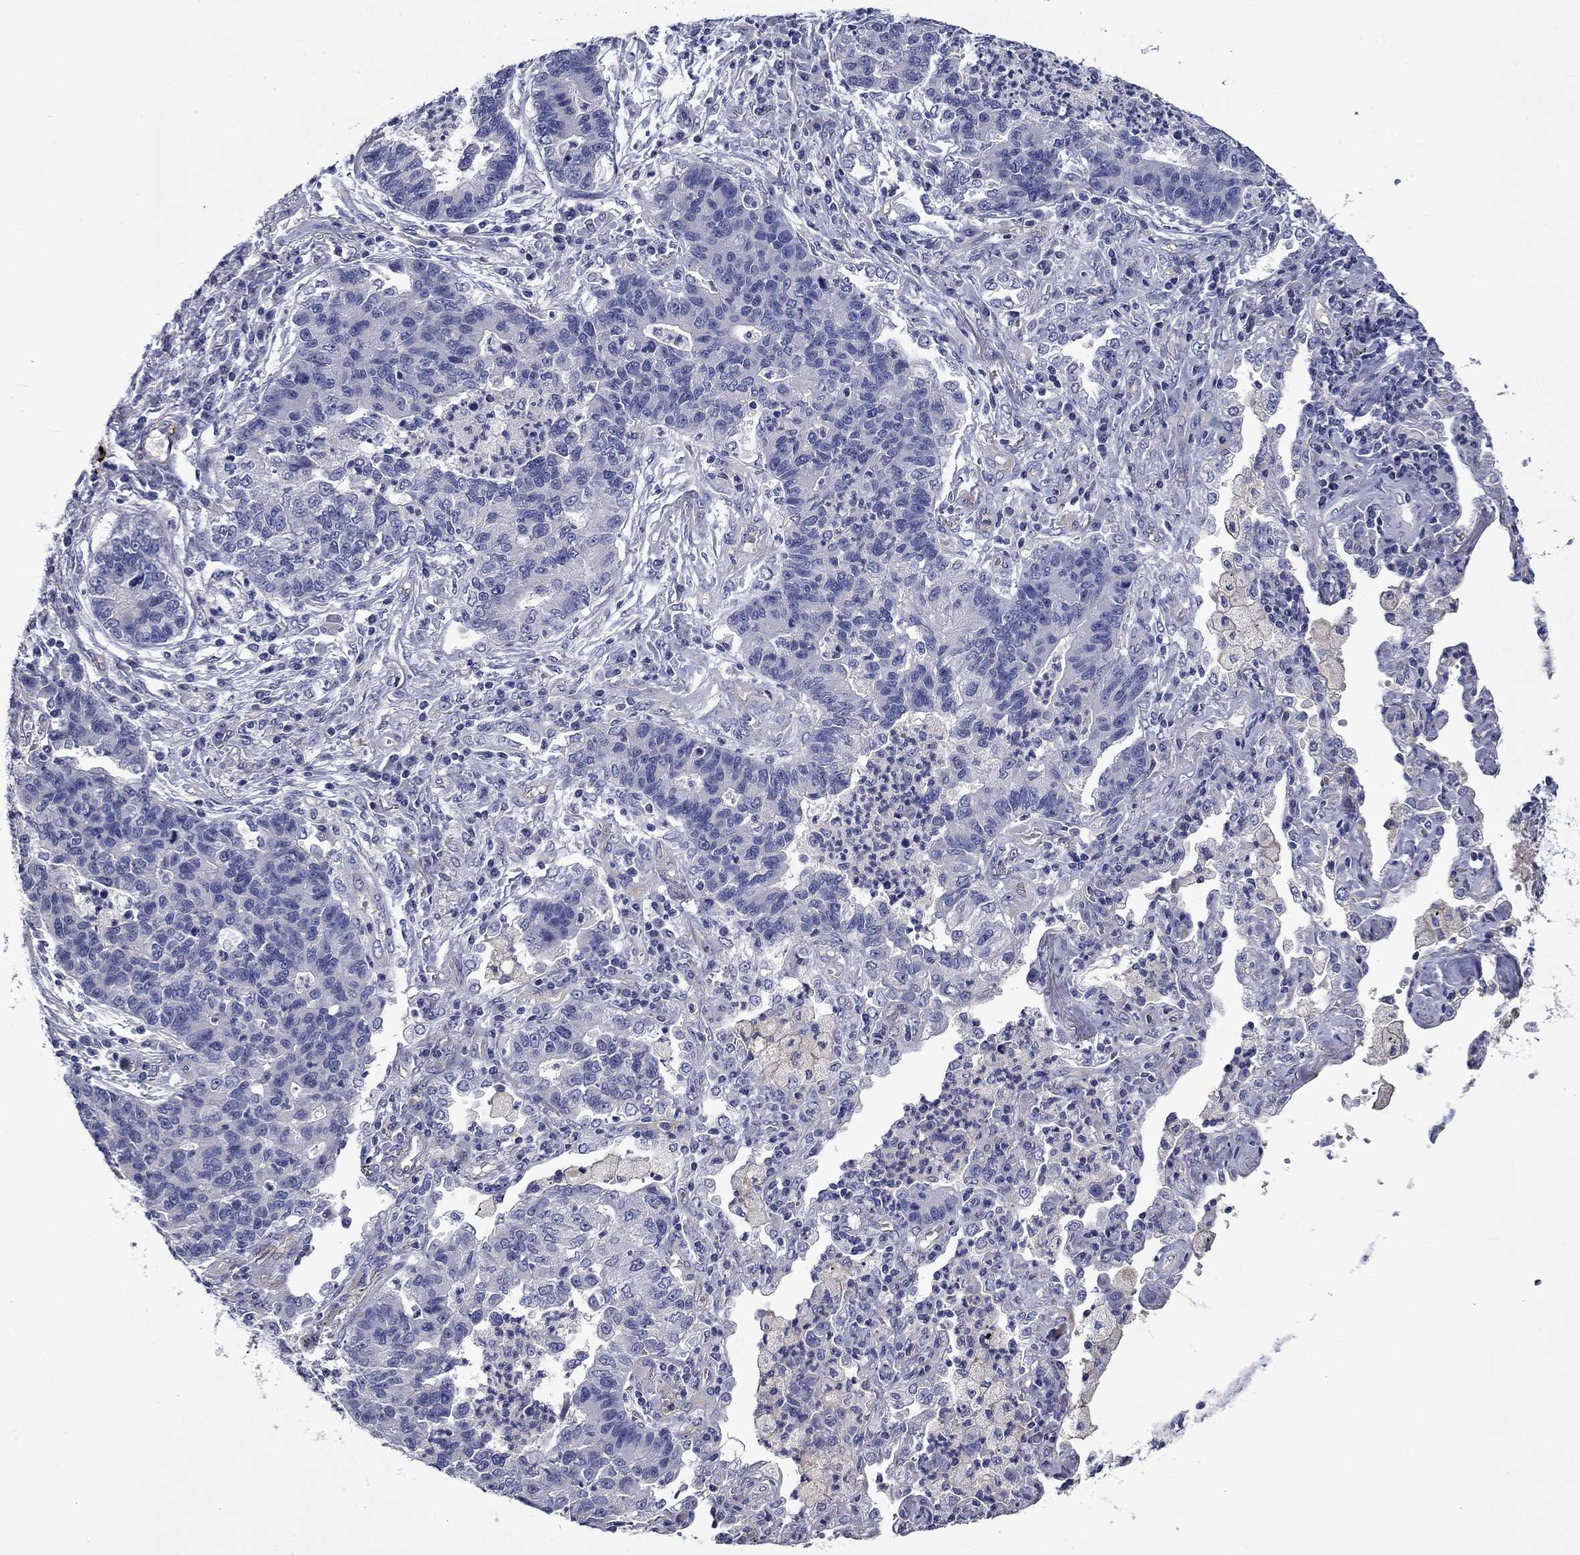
{"staining": {"intensity": "negative", "quantity": "none", "location": "none"}, "tissue": "lung cancer", "cell_type": "Tumor cells", "image_type": "cancer", "snomed": [{"axis": "morphology", "description": "Adenocarcinoma, NOS"}, {"axis": "topography", "description": "Lung"}], "caption": "This micrograph is of lung cancer stained with IHC to label a protein in brown with the nuclei are counter-stained blue. There is no staining in tumor cells.", "gene": "CNDP1", "patient": {"sex": "female", "age": 57}}